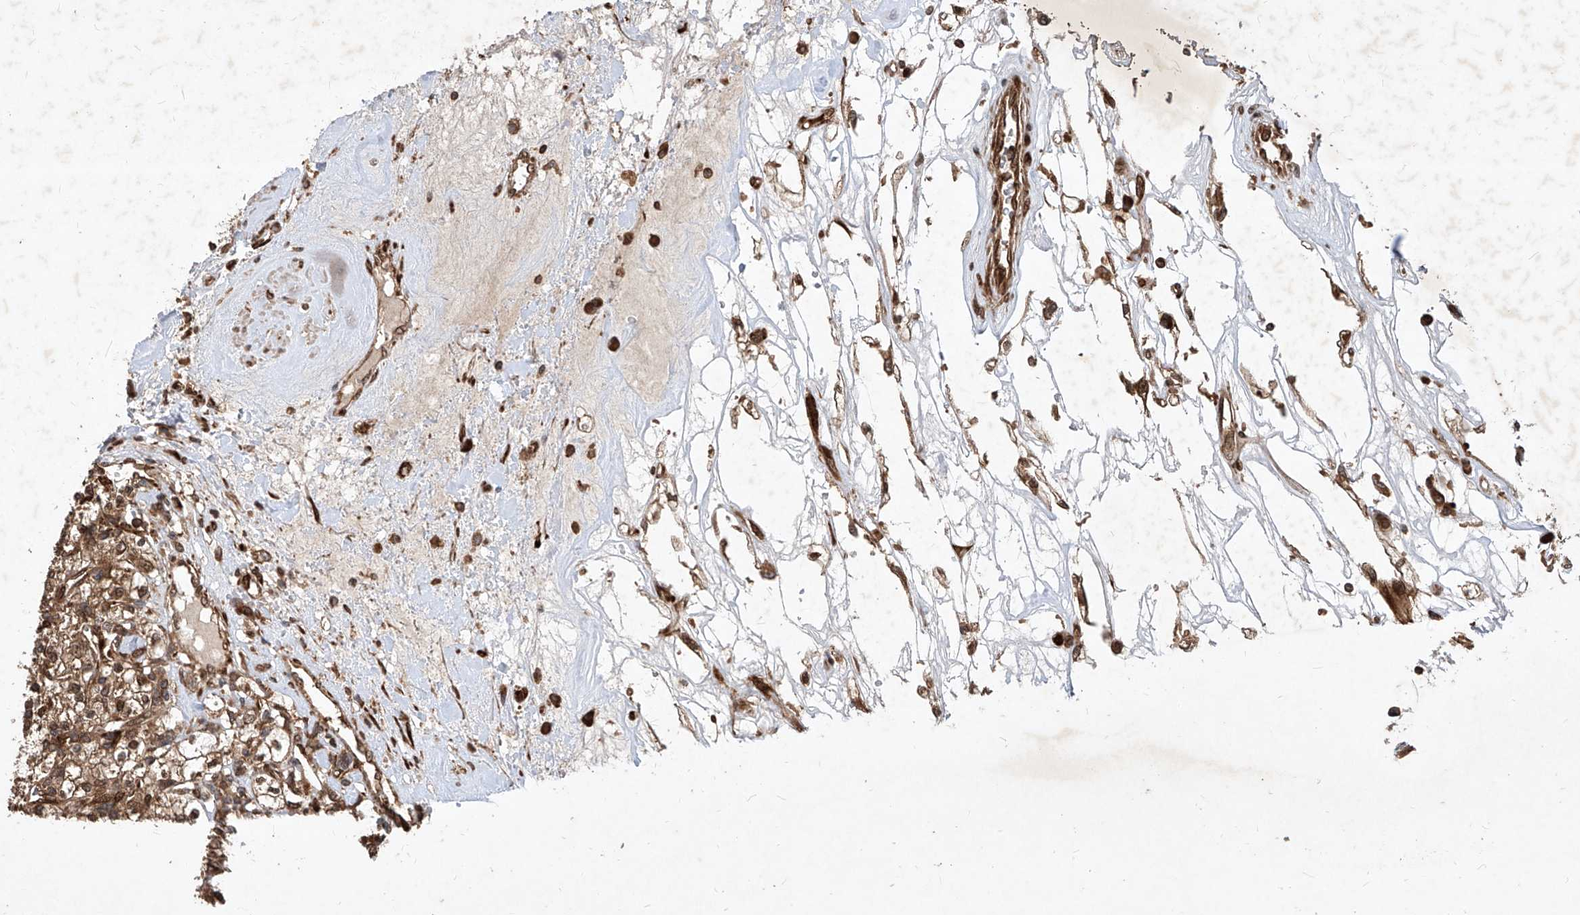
{"staining": {"intensity": "moderate", "quantity": ">75%", "location": "cytoplasmic/membranous,nuclear"}, "tissue": "renal cancer", "cell_type": "Tumor cells", "image_type": "cancer", "snomed": [{"axis": "morphology", "description": "Adenocarcinoma, NOS"}, {"axis": "topography", "description": "Kidney"}], "caption": "A high-resolution histopathology image shows IHC staining of adenocarcinoma (renal), which shows moderate cytoplasmic/membranous and nuclear expression in approximately >75% of tumor cells.", "gene": "MAGED2", "patient": {"sex": "female", "age": 59}}